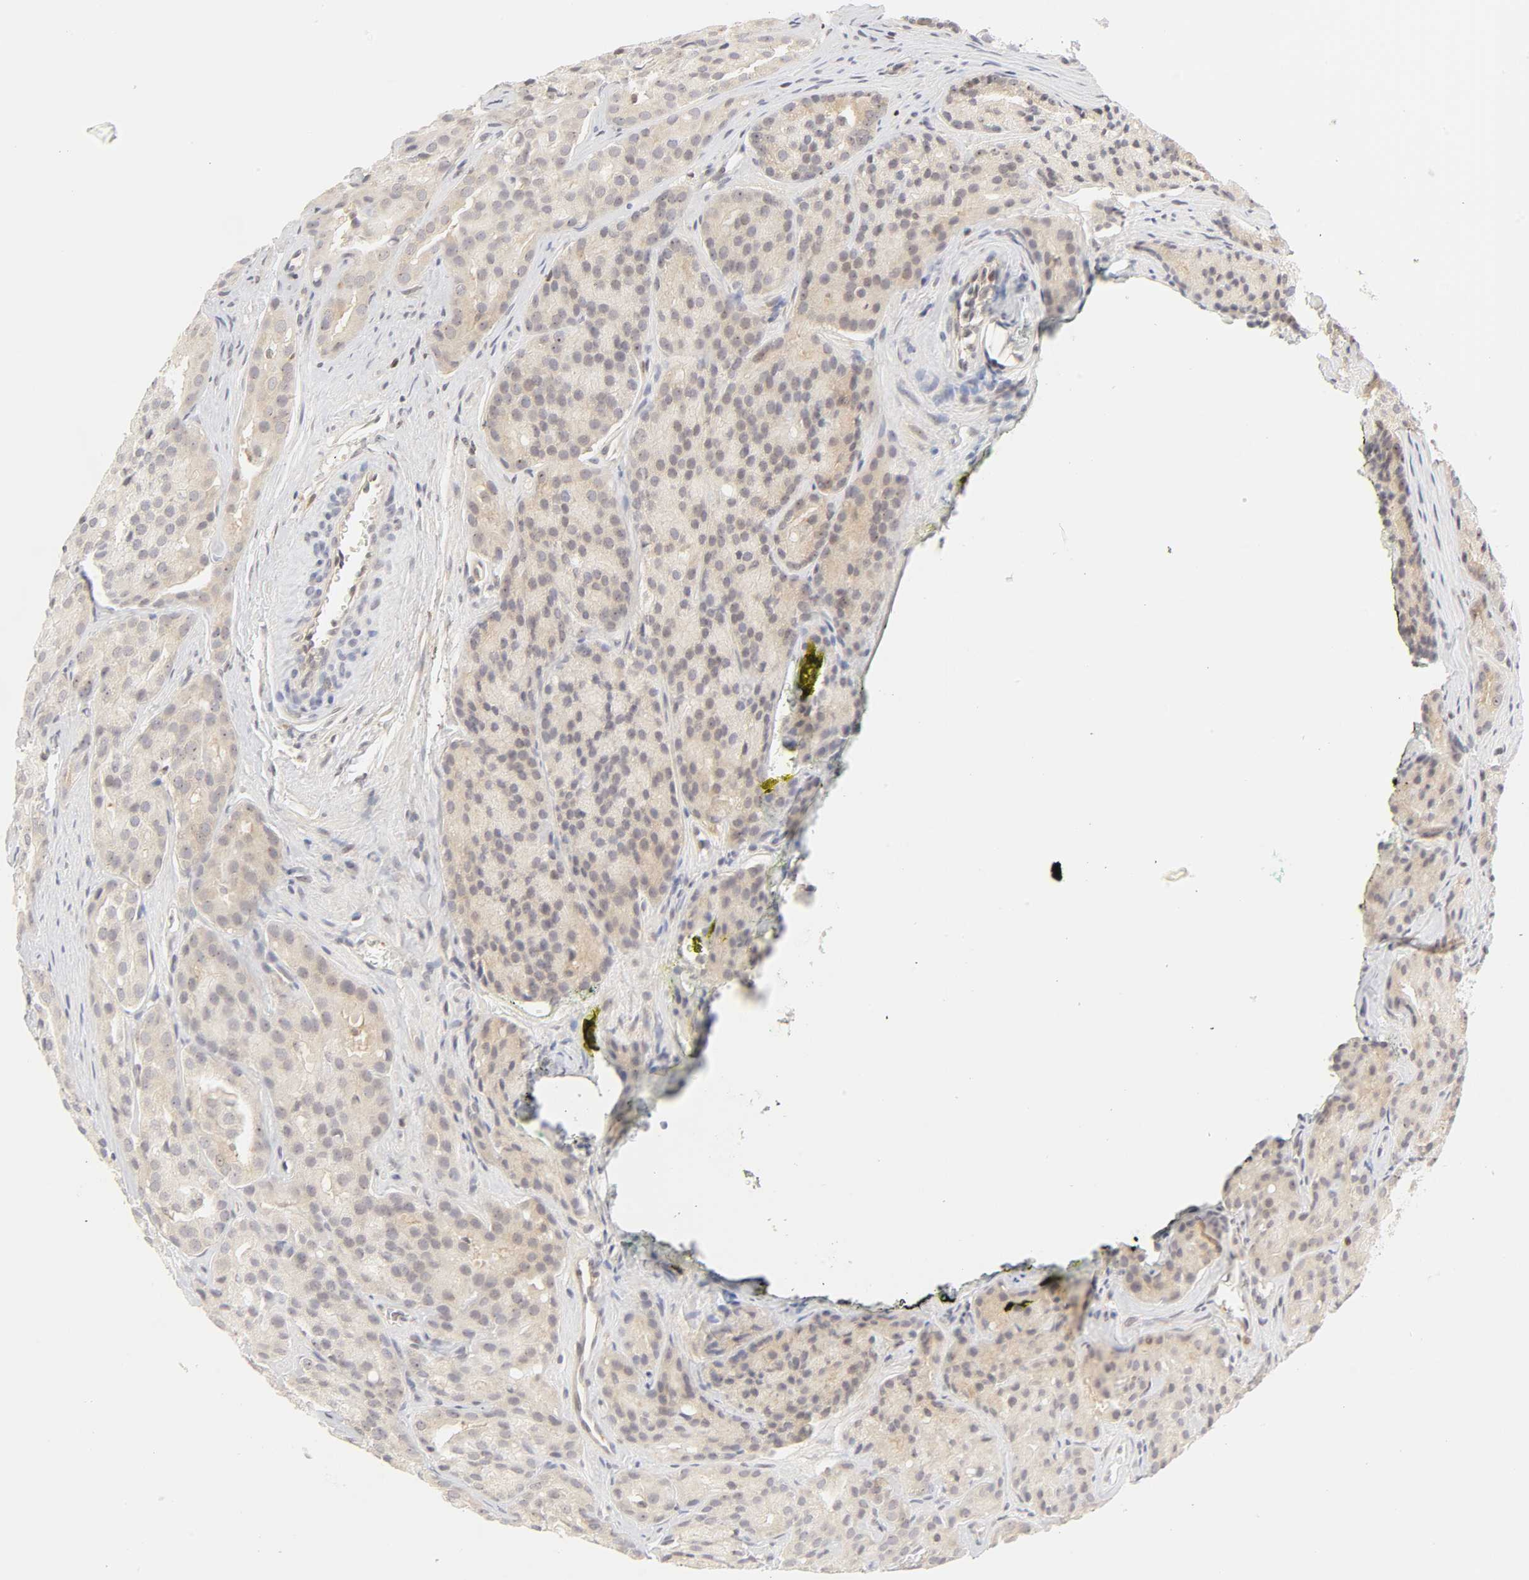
{"staining": {"intensity": "weak", "quantity": "25%-75%", "location": "cytoplasmic/membranous"}, "tissue": "prostate cancer", "cell_type": "Tumor cells", "image_type": "cancer", "snomed": [{"axis": "morphology", "description": "Adenocarcinoma, High grade"}, {"axis": "topography", "description": "Prostate"}], "caption": "Protein expression analysis of prostate high-grade adenocarcinoma reveals weak cytoplasmic/membranous positivity in approximately 25%-75% of tumor cells. (IHC, brightfield microscopy, high magnification).", "gene": "KIF2A", "patient": {"sex": "male", "age": 64}}